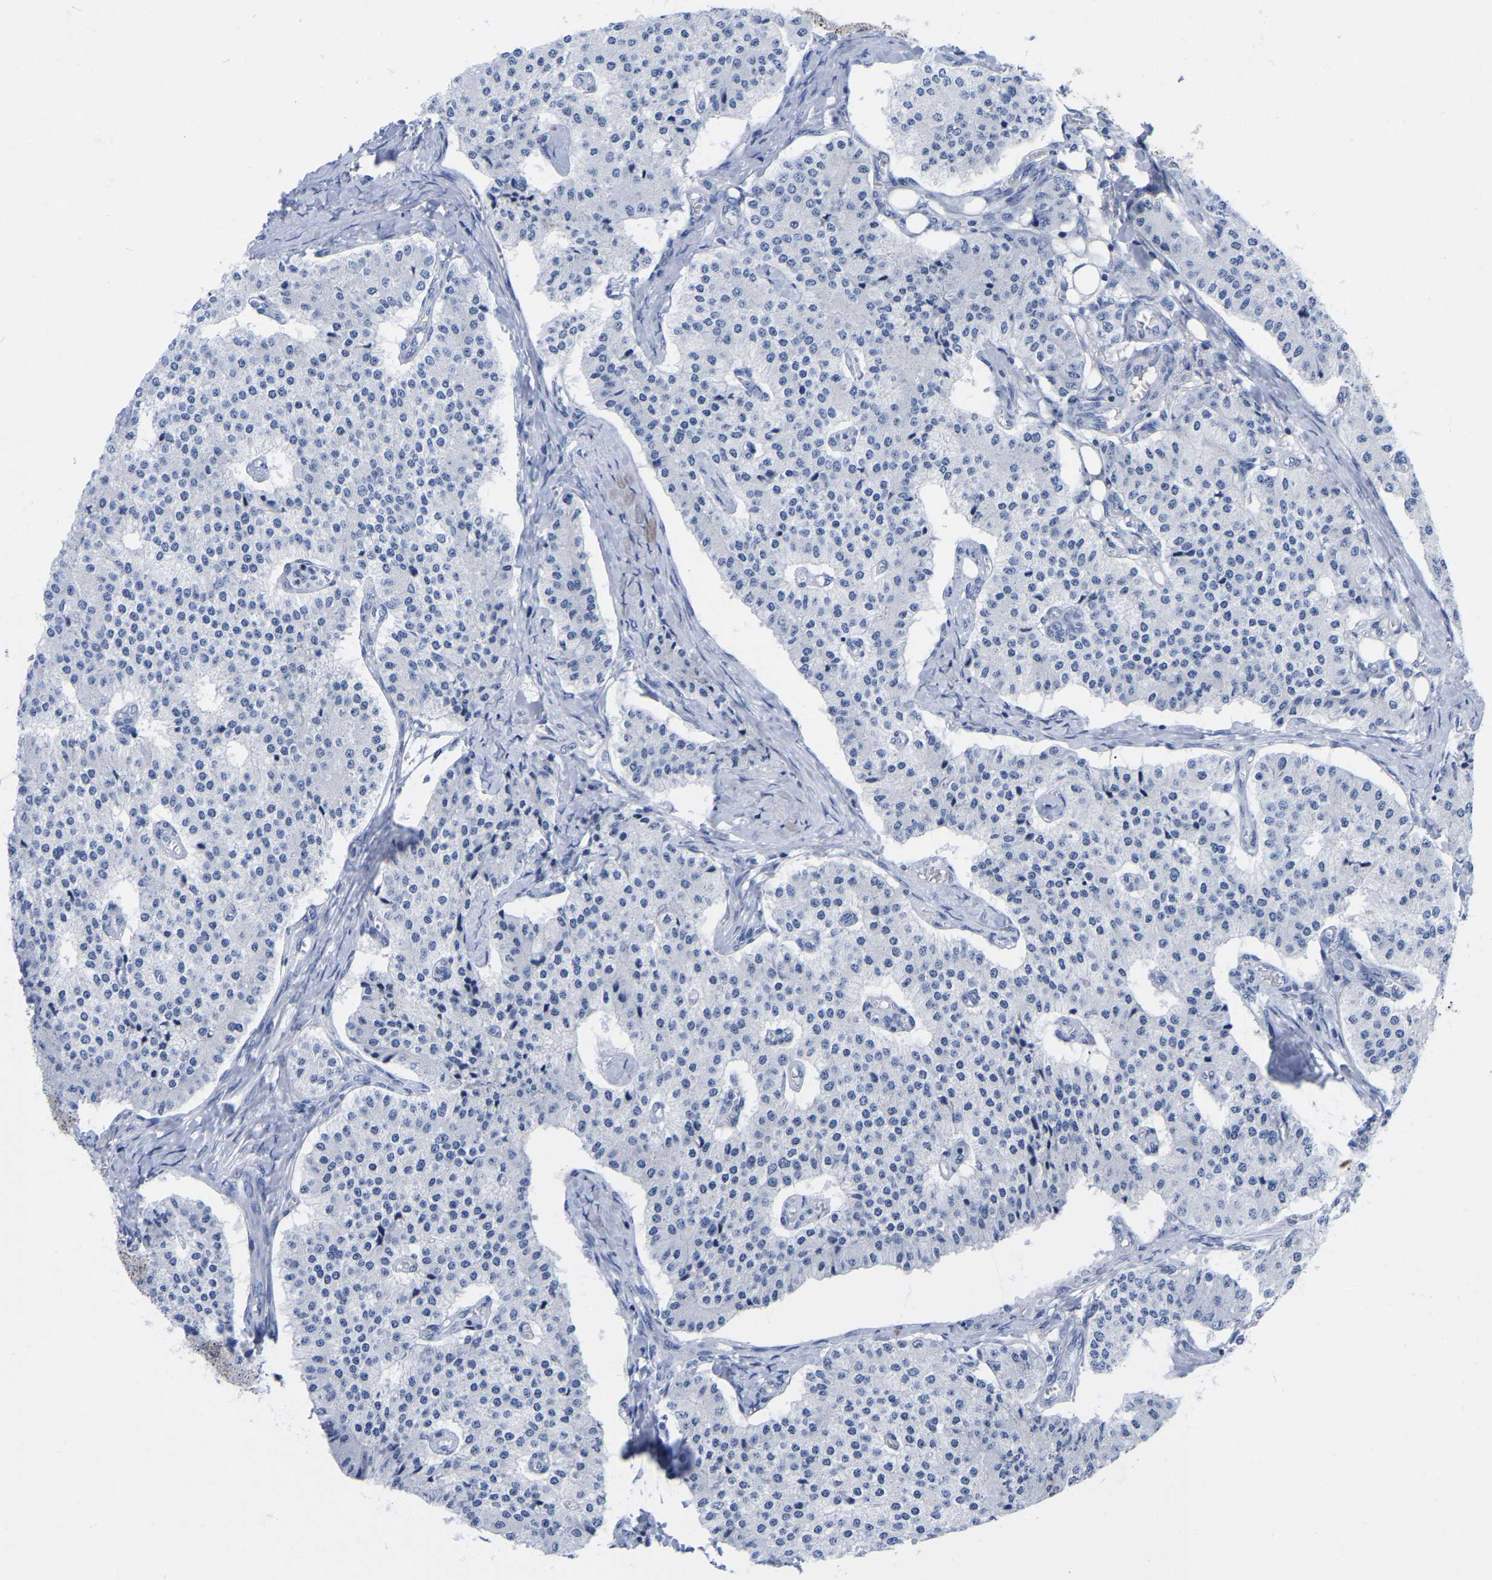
{"staining": {"intensity": "negative", "quantity": "none", "location": "none"}, "tissue": "carcinoid", "cell_type": "Tumor cells", "image_type": "cancer", "snomed": [{"axis": "morphology", "description": "Carcinoid, malignant, NOS"}, {"axis": "topography", "description": "Colon"}], "caption": "This photomicrograph is of malignant carcinoid stained with immunohistochemistry (IHC) to label a protein in brown with the nuclei are counter-stained blue. There is no expression in tumor cells.", "gene": "ZNF629", "patient": {"sex": "female", "age": 52}}